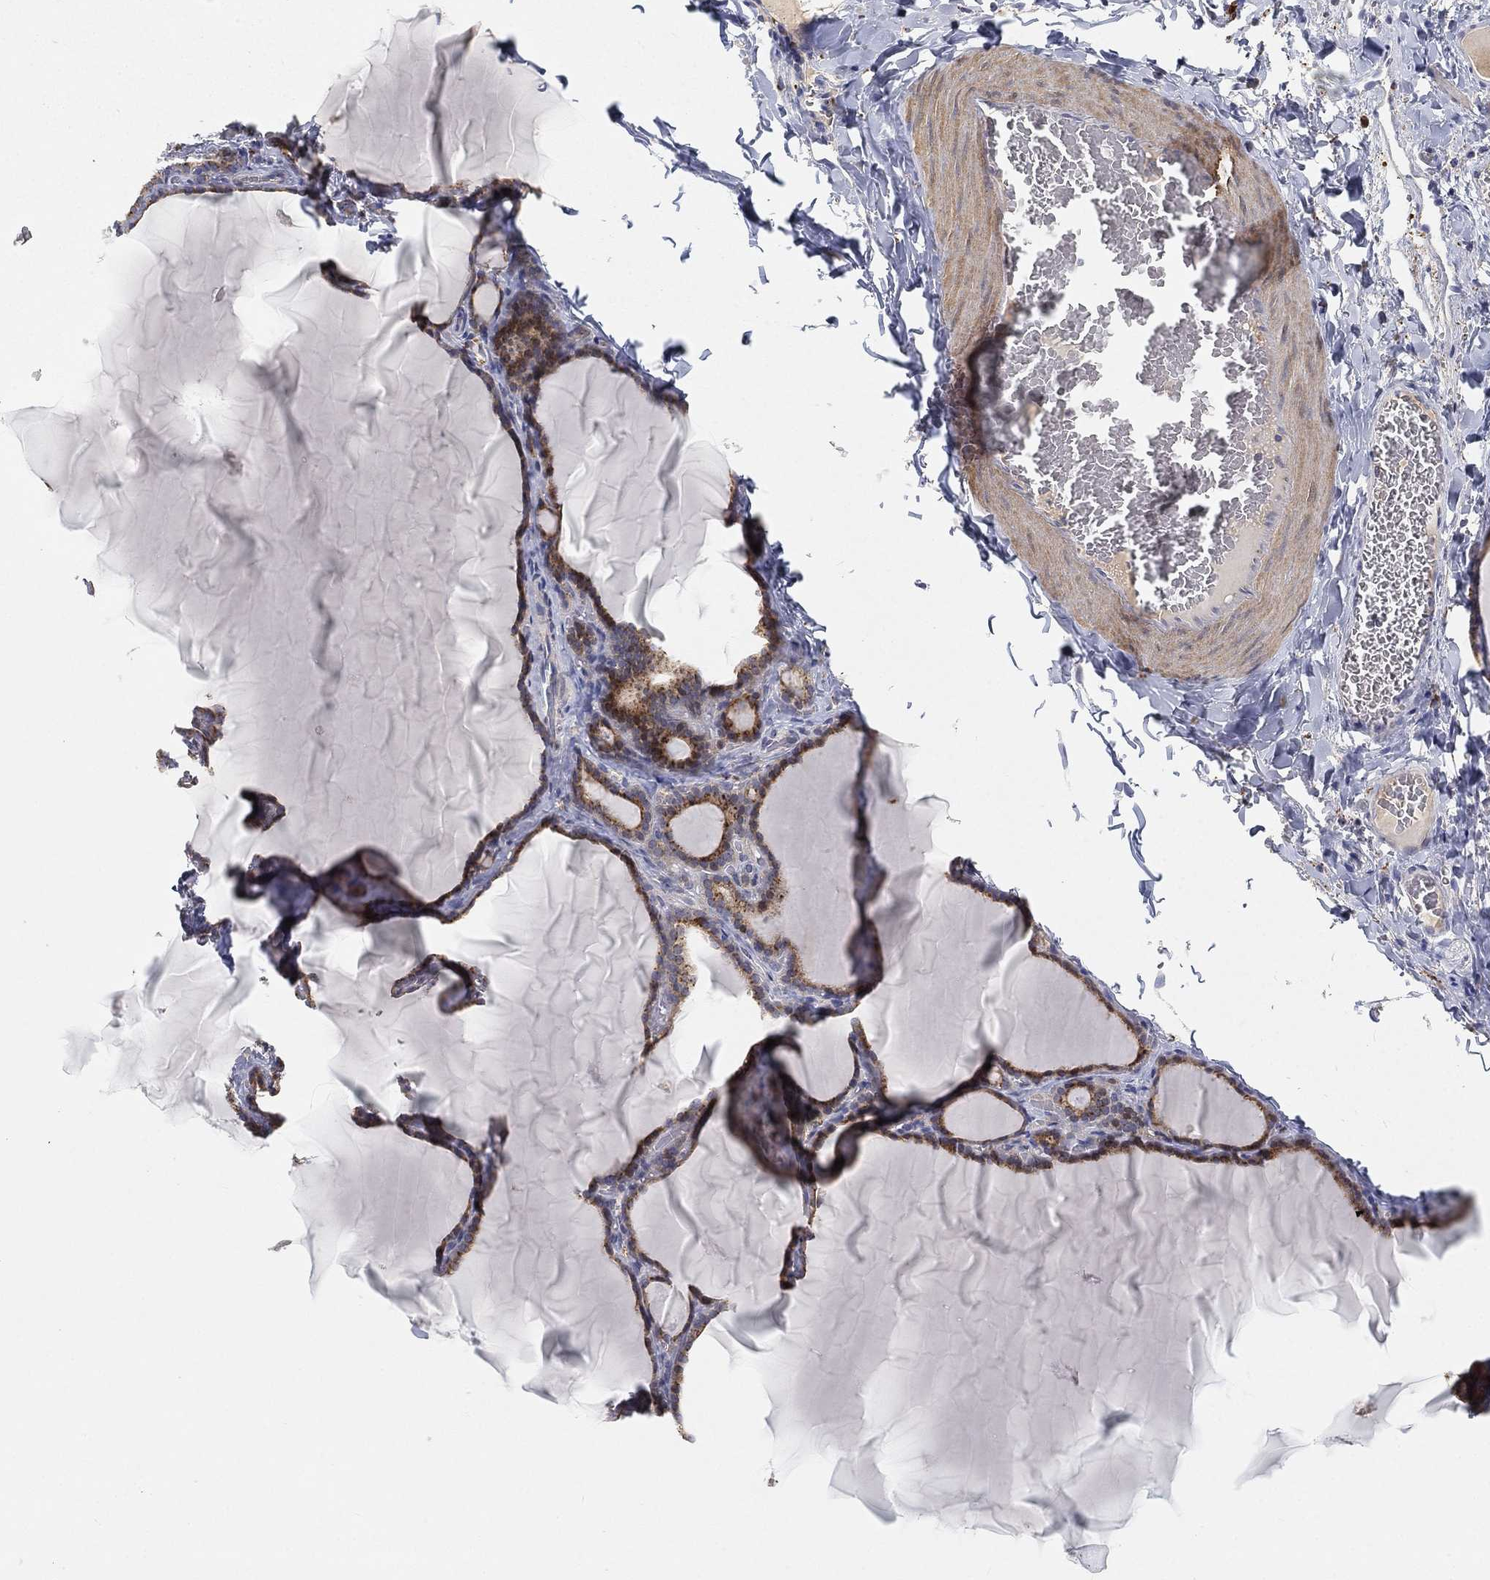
{"staining": {"intensity": "moderate", "quantity": "25%-75%", "location": "cytoplasmic/membranous"}, "tissue": "thyroid gland", "cell_type": "Glandular cells", "image_type": "normal", "snomed": [{"axis": "morphology", "description": "Normal tissue, NOS"}, {"axis": "morphology", "description": "Hyperplasia, NOS"}, {"axis": "topography", "description": "Thyroid gland"}], "caption": "Normal thyroid gland reveals moderate cytoplasmic/membranous positivity in approximately 25%-75% of glandular cells.", "gene": "CTSL", "patient": {"sex": "female", "age": 27}}